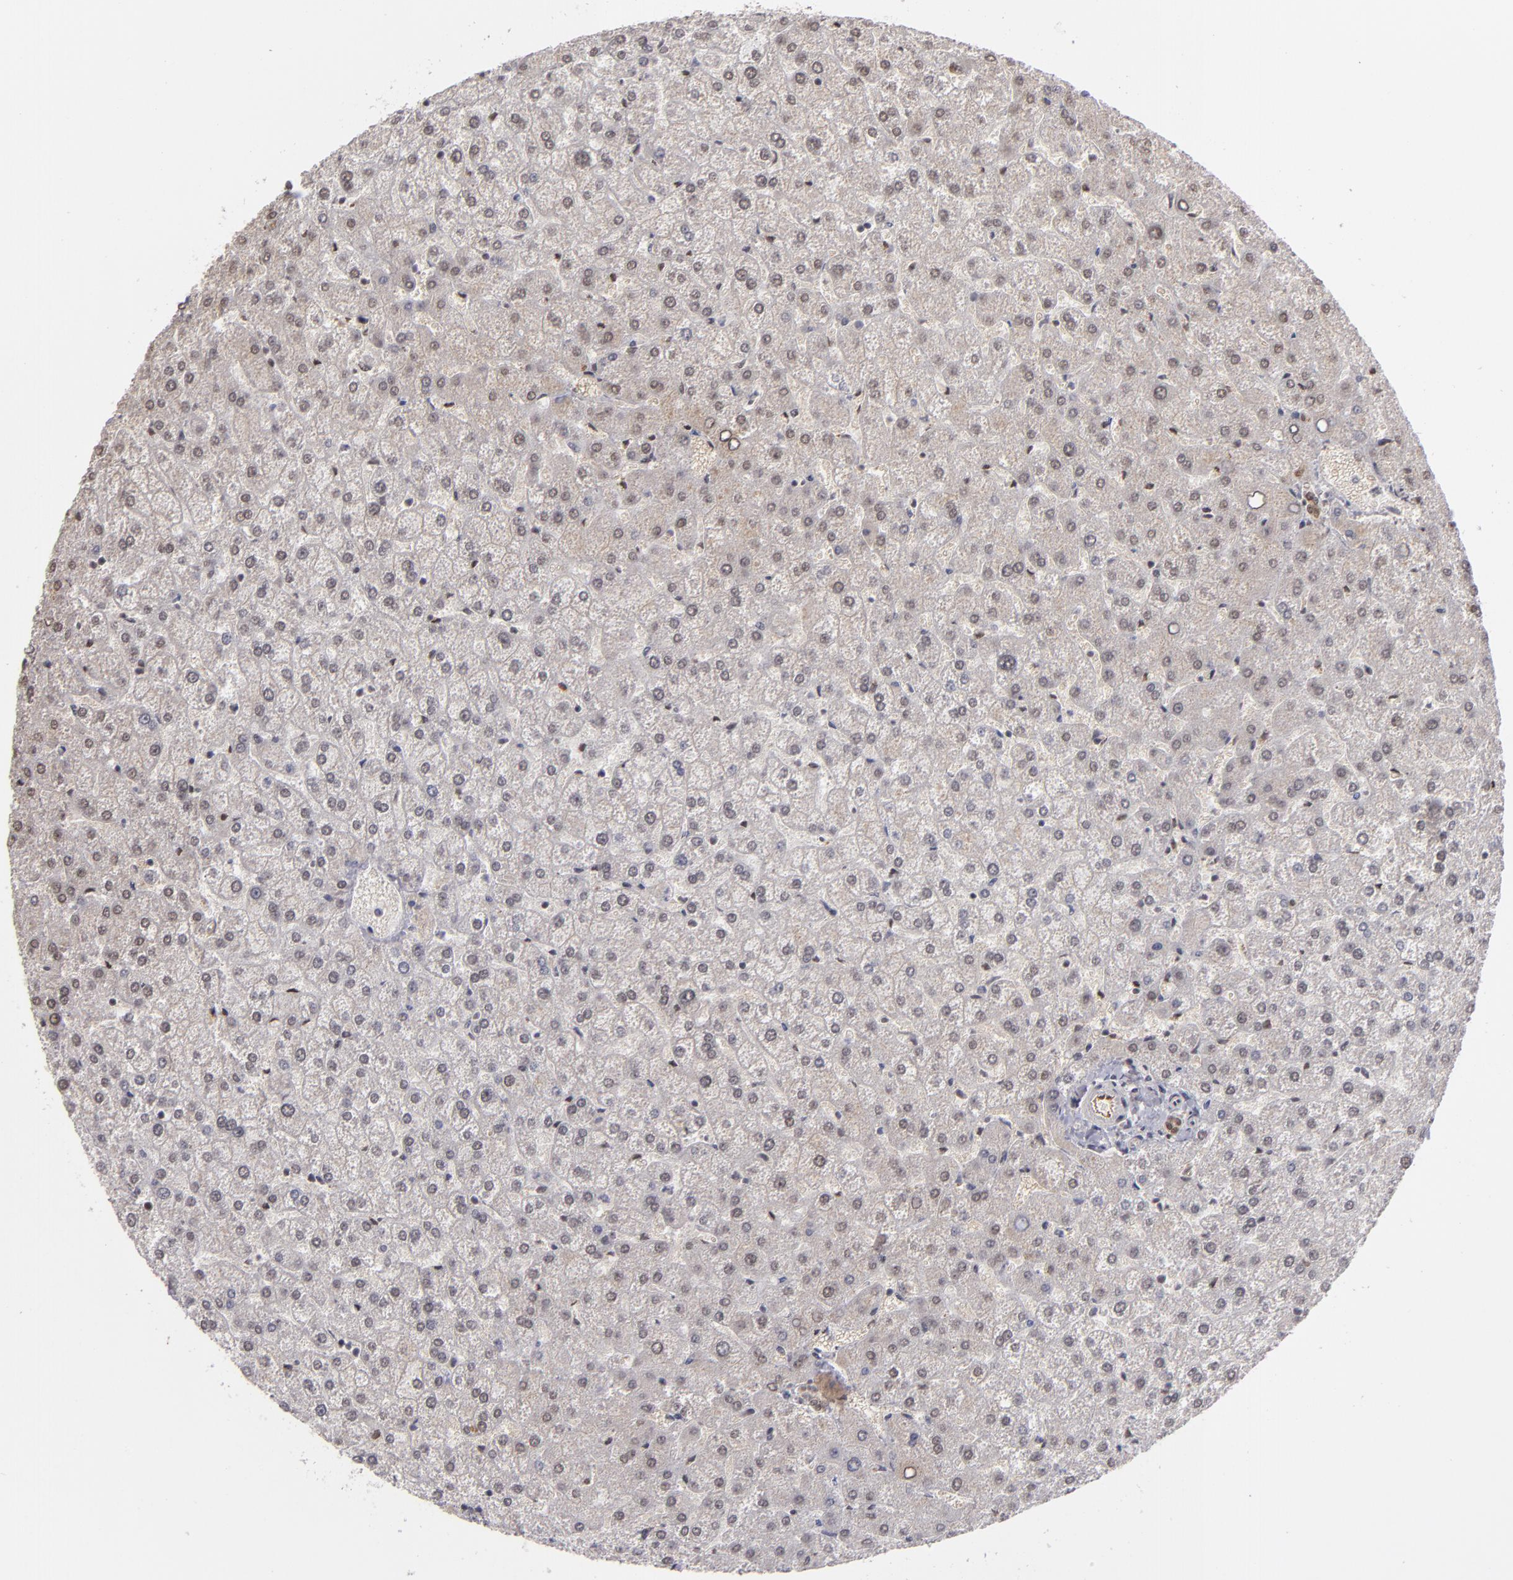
{"staining": {"intensity": "moderate", "quantity": ">75%", "location": "cytoplasmic/membranous,nuclear"}, "tissue": "liver", "cell_type": "Cholangiocytes", "image_type": "normal", "snomed": [{"axis": "morphology", "description": "Normal tissue, NOS"}, {"axis": "topography", "description": "Liver"}], "caption": "Protein staining by immunohistochemistry demonstrates moderate cytoplasmic/membranous,nuclear staining in approximately >75% of cholangiocytes in unremarkable liver.", "gene": "ZNF75A", "patient": {"sex": "female", "age": 32}}